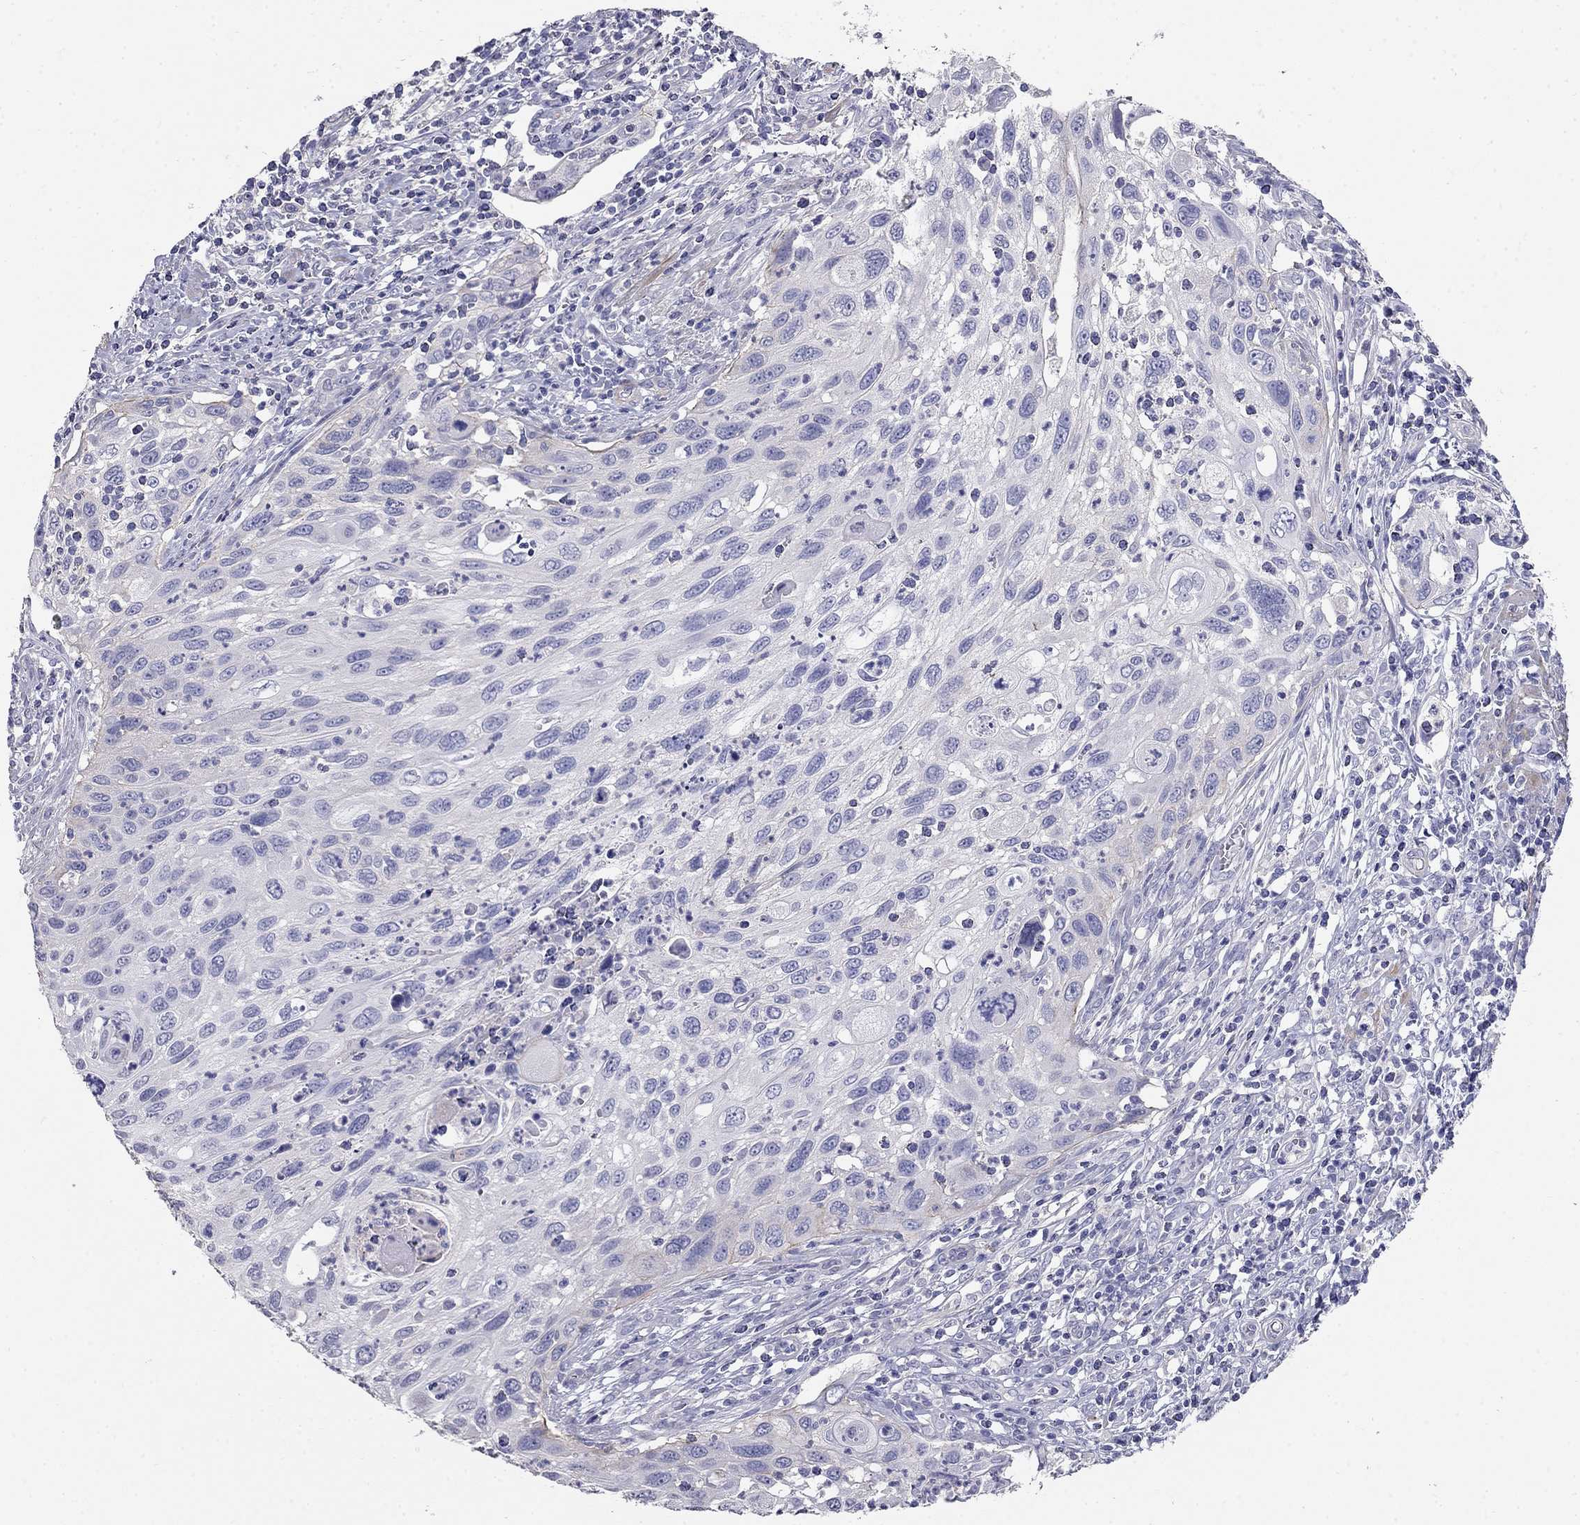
{"staining": {"intensity": "negative", "quantity": "none", "location": "none"}, "tissue": "cervical cancer", "cell_type": "Tumor cells", "image_type": "cancer", "snomed": [{"axis": "morphology", "description": "Squamous cell carcinoma, NOS"}, {"axis": "topography", "description": "Cervix"}], "caption": "Immunohistochemistry of human cervical squamous cell carcinoma displays no staining in tumor cells.", "gene": "LY6H", "patient": {"sex": "female", "age": 70}}